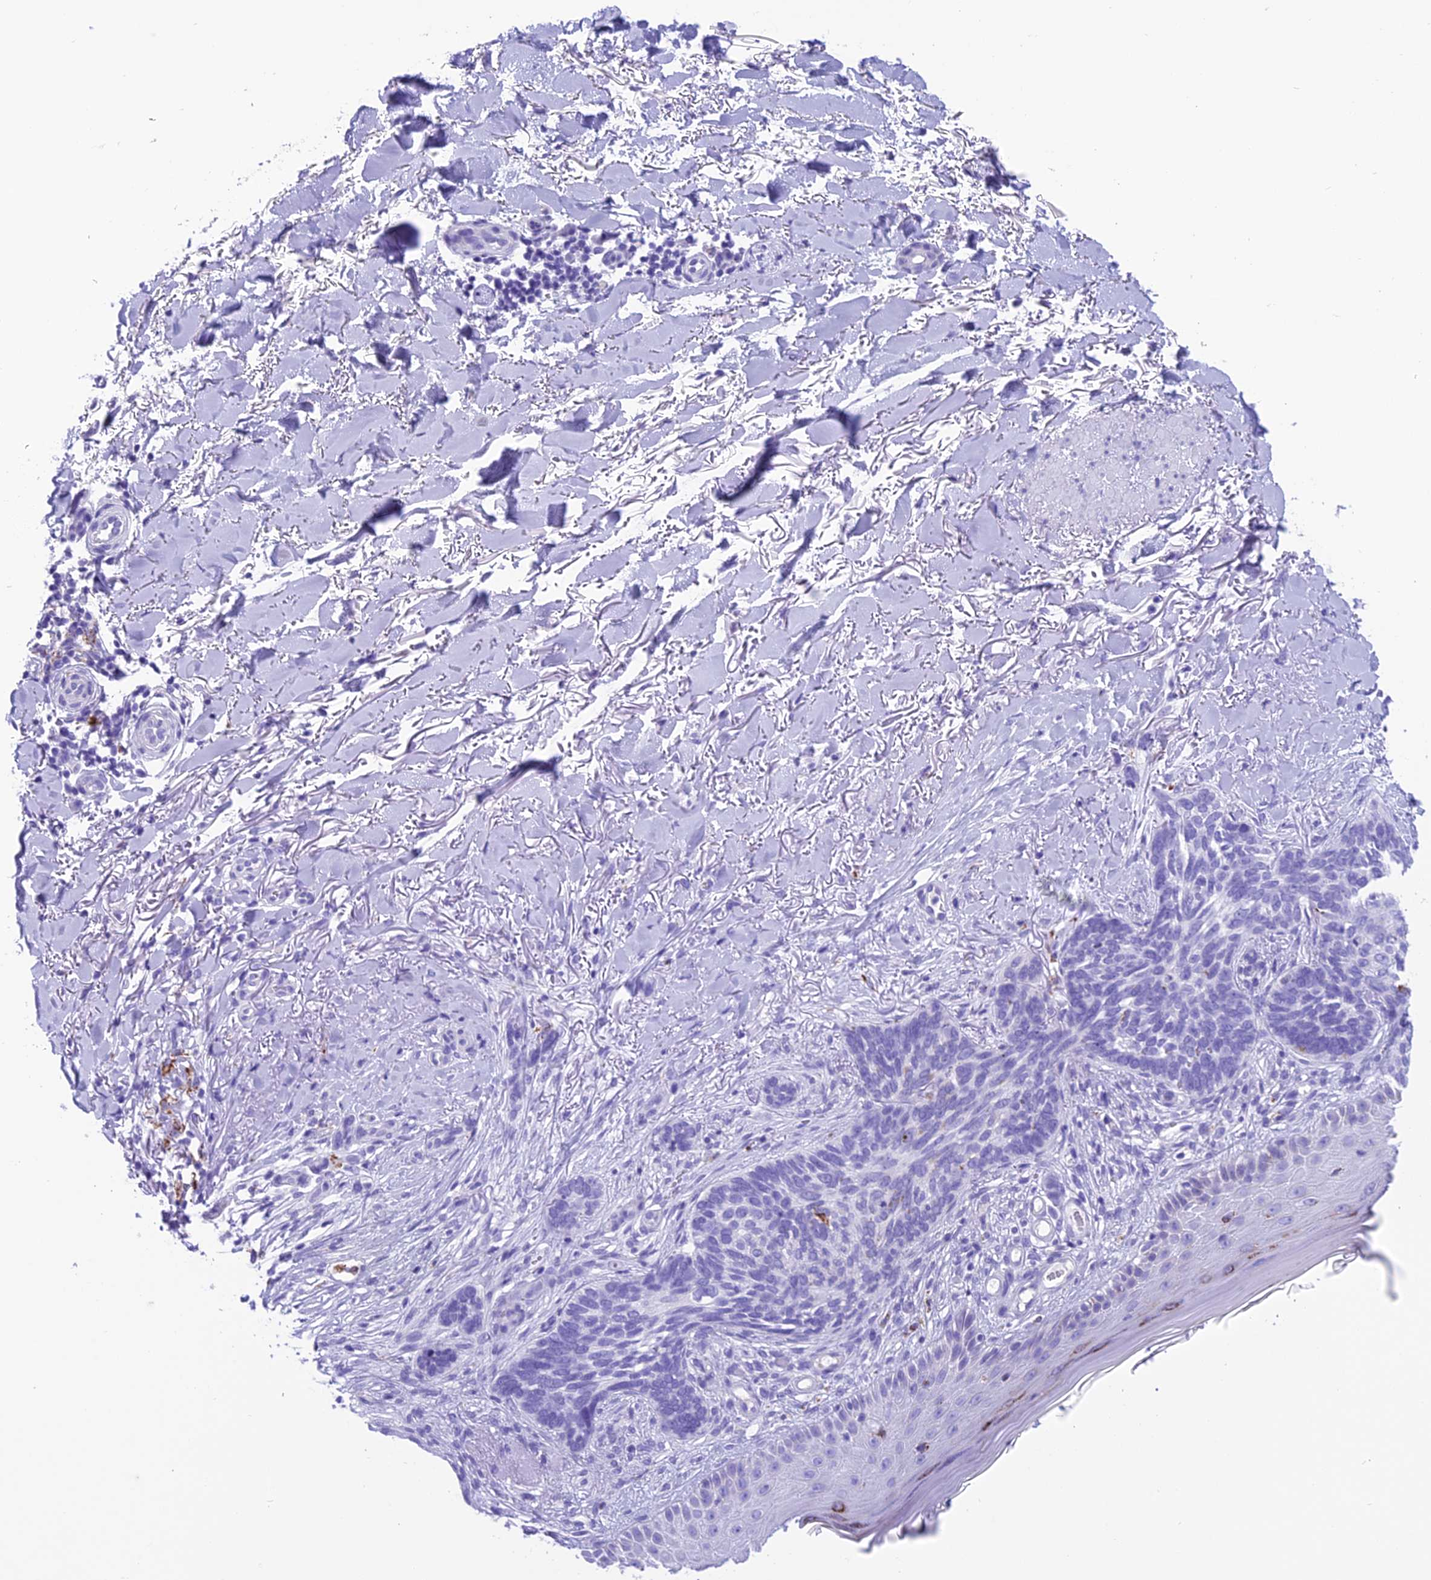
{"staining": {"intensity": "negative", "quantity": "none", "location": "none"}, "tissue": "skin cancer", "cell_type": "Tumor cells", "image_type": "cancer", "snomed": [{"axis": "morphology", "description": "Normal tissue, NOS"}, {"axis": "morphology", "description": "Basal cell carcinoma"}, {"axis": "topography", "description": "Skin"}], "caption": "Immunohistochemistry (IHC) photomicrograph of human skin basal cell carcinoma stained for a protein (brown), which reveals no staining in tumor cells.", "gene": "TRAM1L1", "patient": {"sex": "female", "age": 67}}